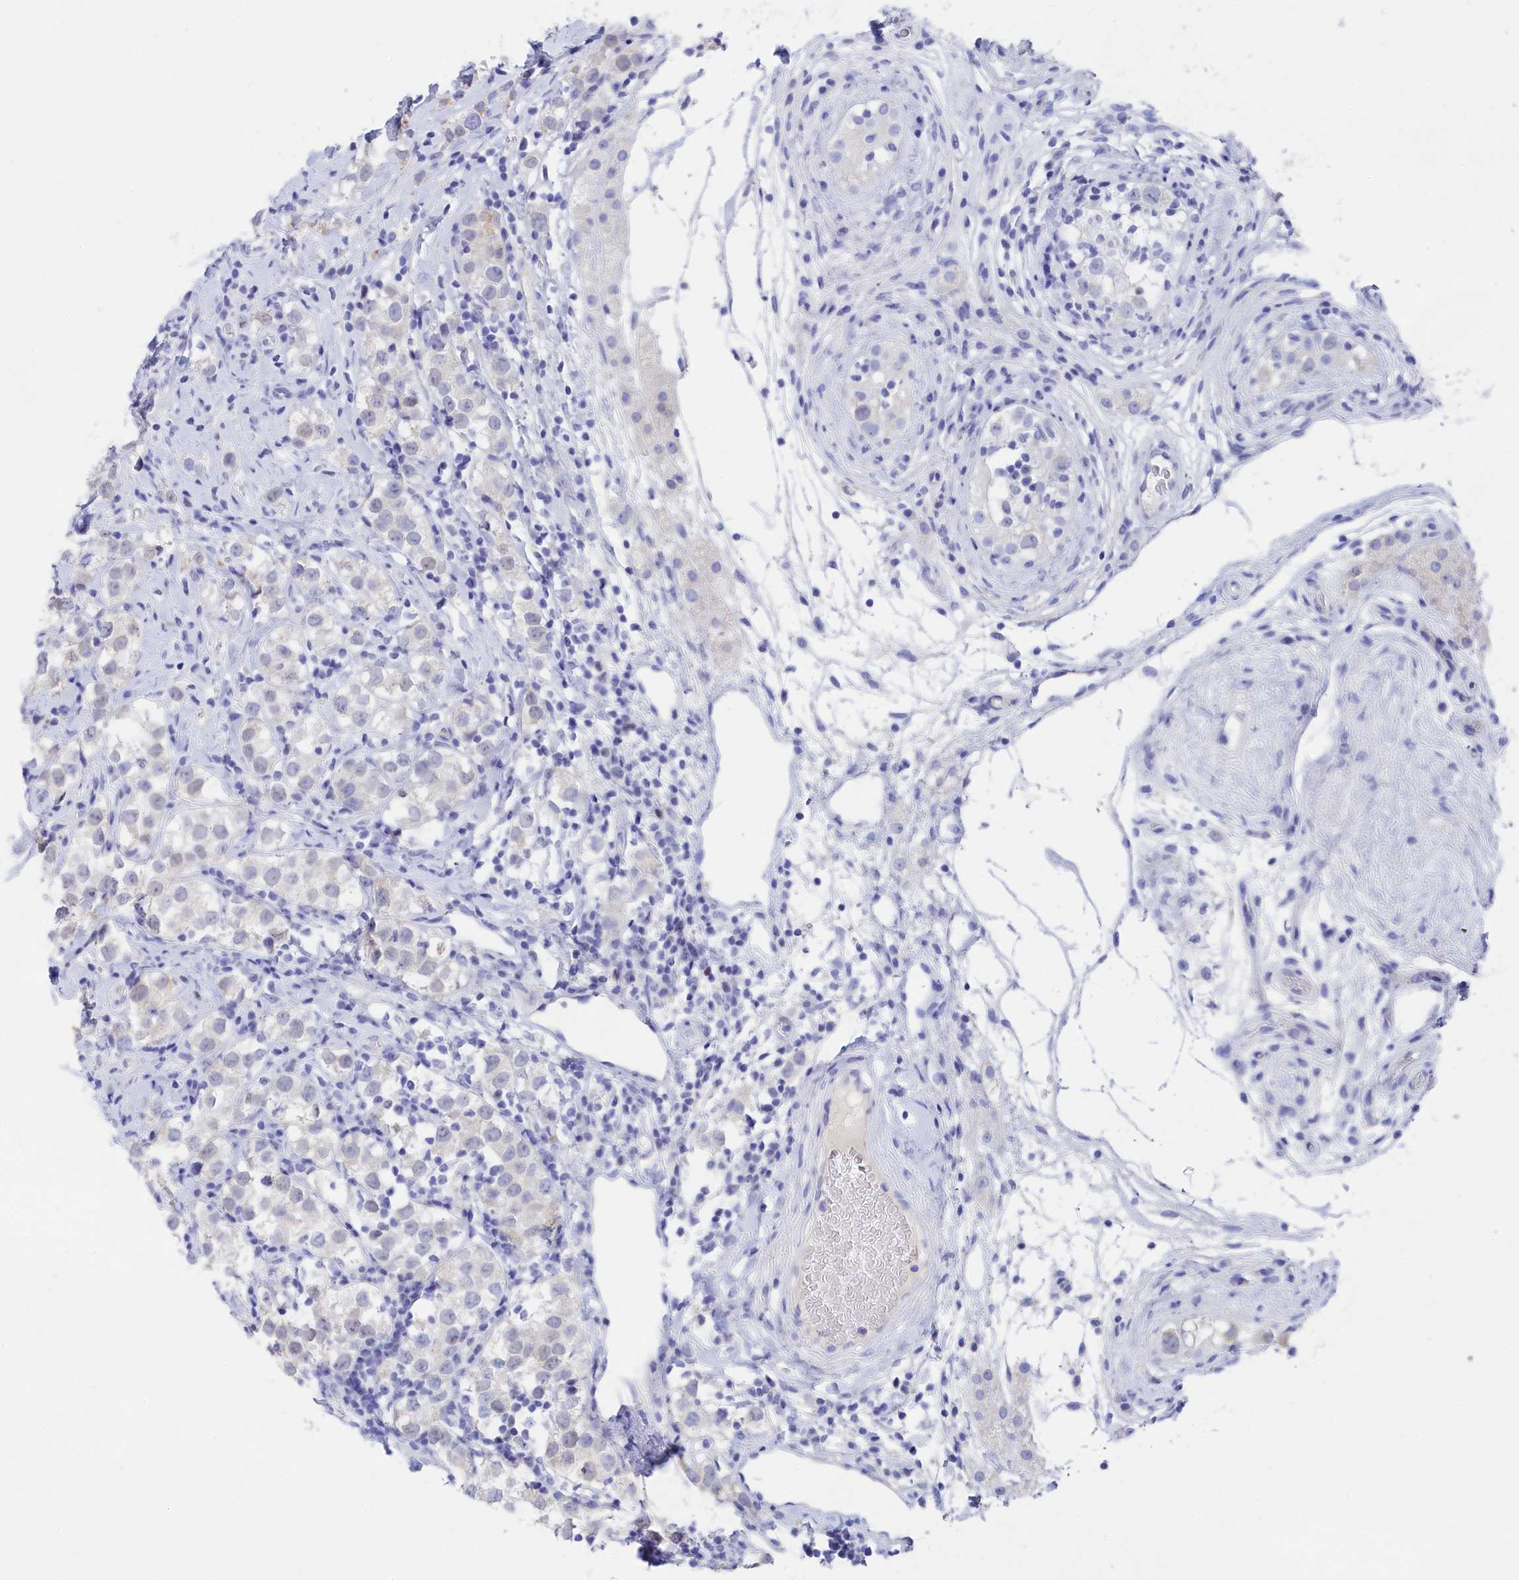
{"staining": {"intensity": "negative", "quantity": "none", "location": "none"}, "tissue": "testis cancer", "cell_type": "Tumor cells", "image_type": "cancer", "snomed": [{"axis": "morphology", "description": "Seminoma, NOS"}, {"axis": "topography", "description": "Testis"}], "caption": "Tumor cells show no significant protein expression in testis seminoma.", "gene": "TRIM10", "patient": {"sex": "male", "age": 34}}